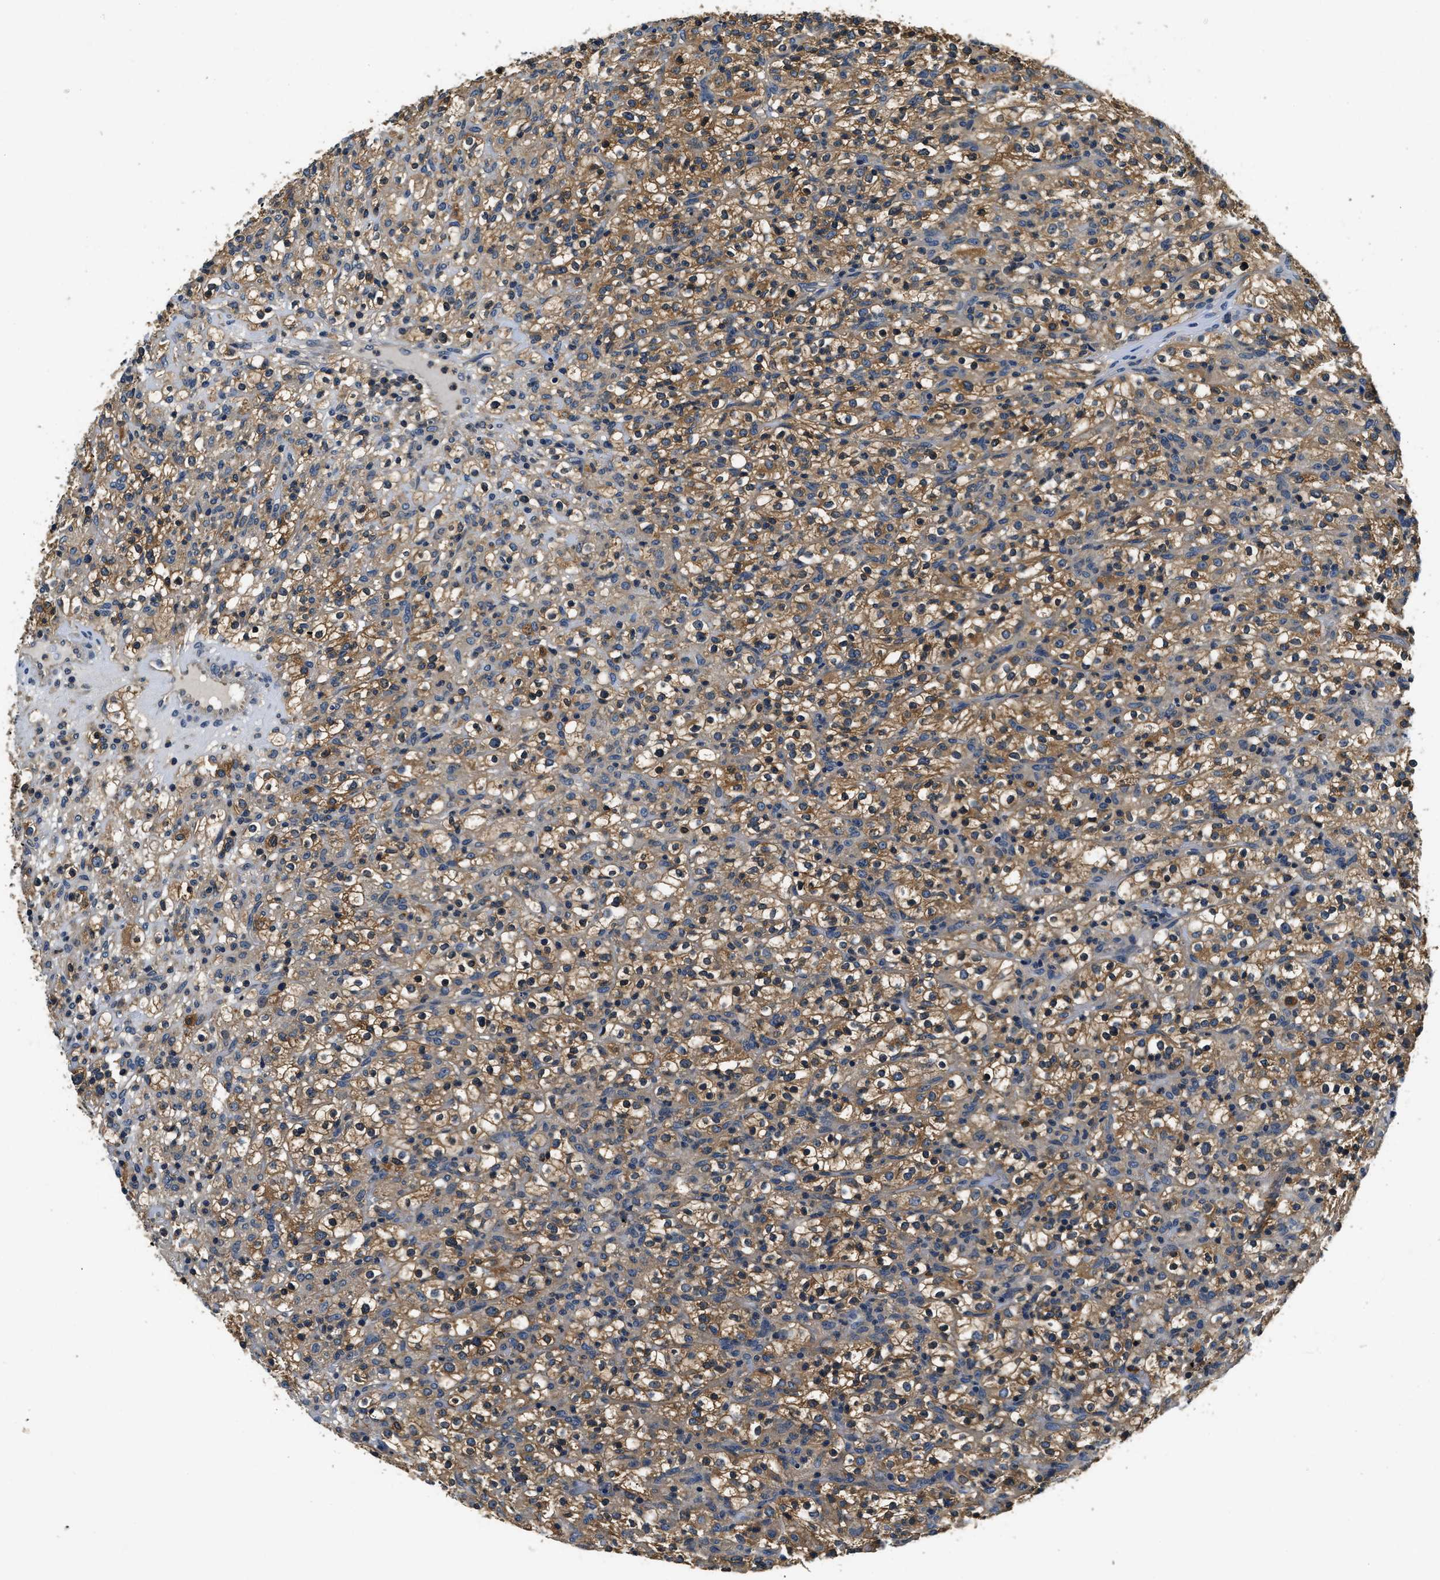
{"staining": {"intensity": "moderate", "quantity": ">75%", "location": "cytoplasmic/membranous"}, "tissue": "renal cancer", "cell_type": "Tumor cells", "image_type": "cancer", "snomed": [{"axis": "morphology", "description": "Normal tissue, NOS"}, {"axis": "morphology", "description": "Adenocarcinoma, NOS"}, {"axis": "topography", "description": "Kidney"}], "caption": "Human adenocarcinoma (renal) stained for a protein (brown) exhibits moderate cytoplasmic/membranous positive positivity in approximately >75% of tumor cells.", "gene": "RESF1", "patient": {"sex": "female", "age": 72}}